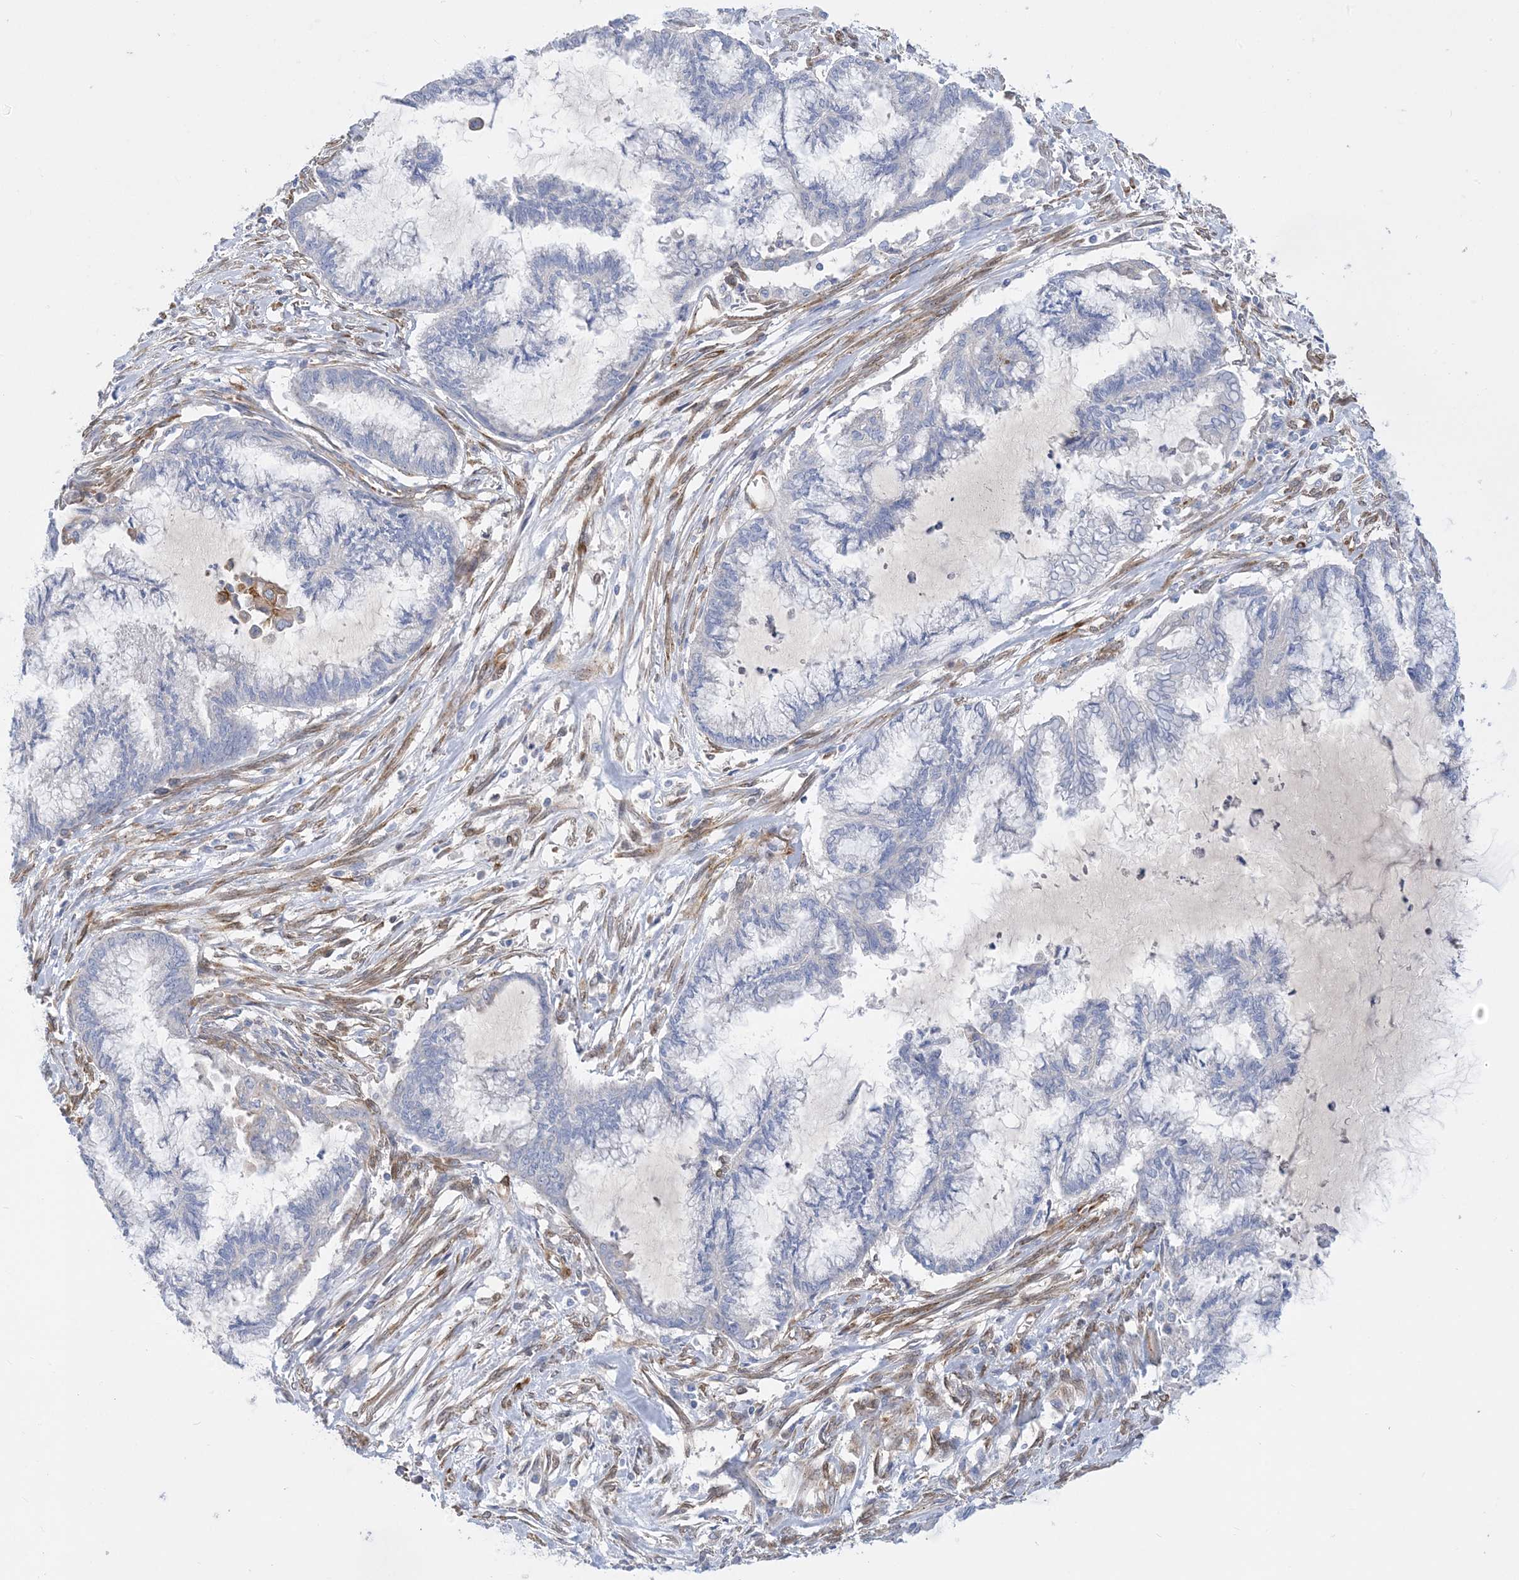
{"staining": {"intensity": "negative", "quantity": "none", "location": "none"}, "tissue": "endometrial cancer", "cell_type": "Tumor cells", "image_type": "cancer", "snomed": [{"axis": "morphology", "description": "Adenocarcinoma, NOS"}, {"axis": "topography", "description": "Endometrium"}], "caption": "Immunohistochemical staining of endometrial cancer shows no significant positivity in tumor cells.", "gene": "RBMS3", "patient": {"sex": "female", "age": 86}}